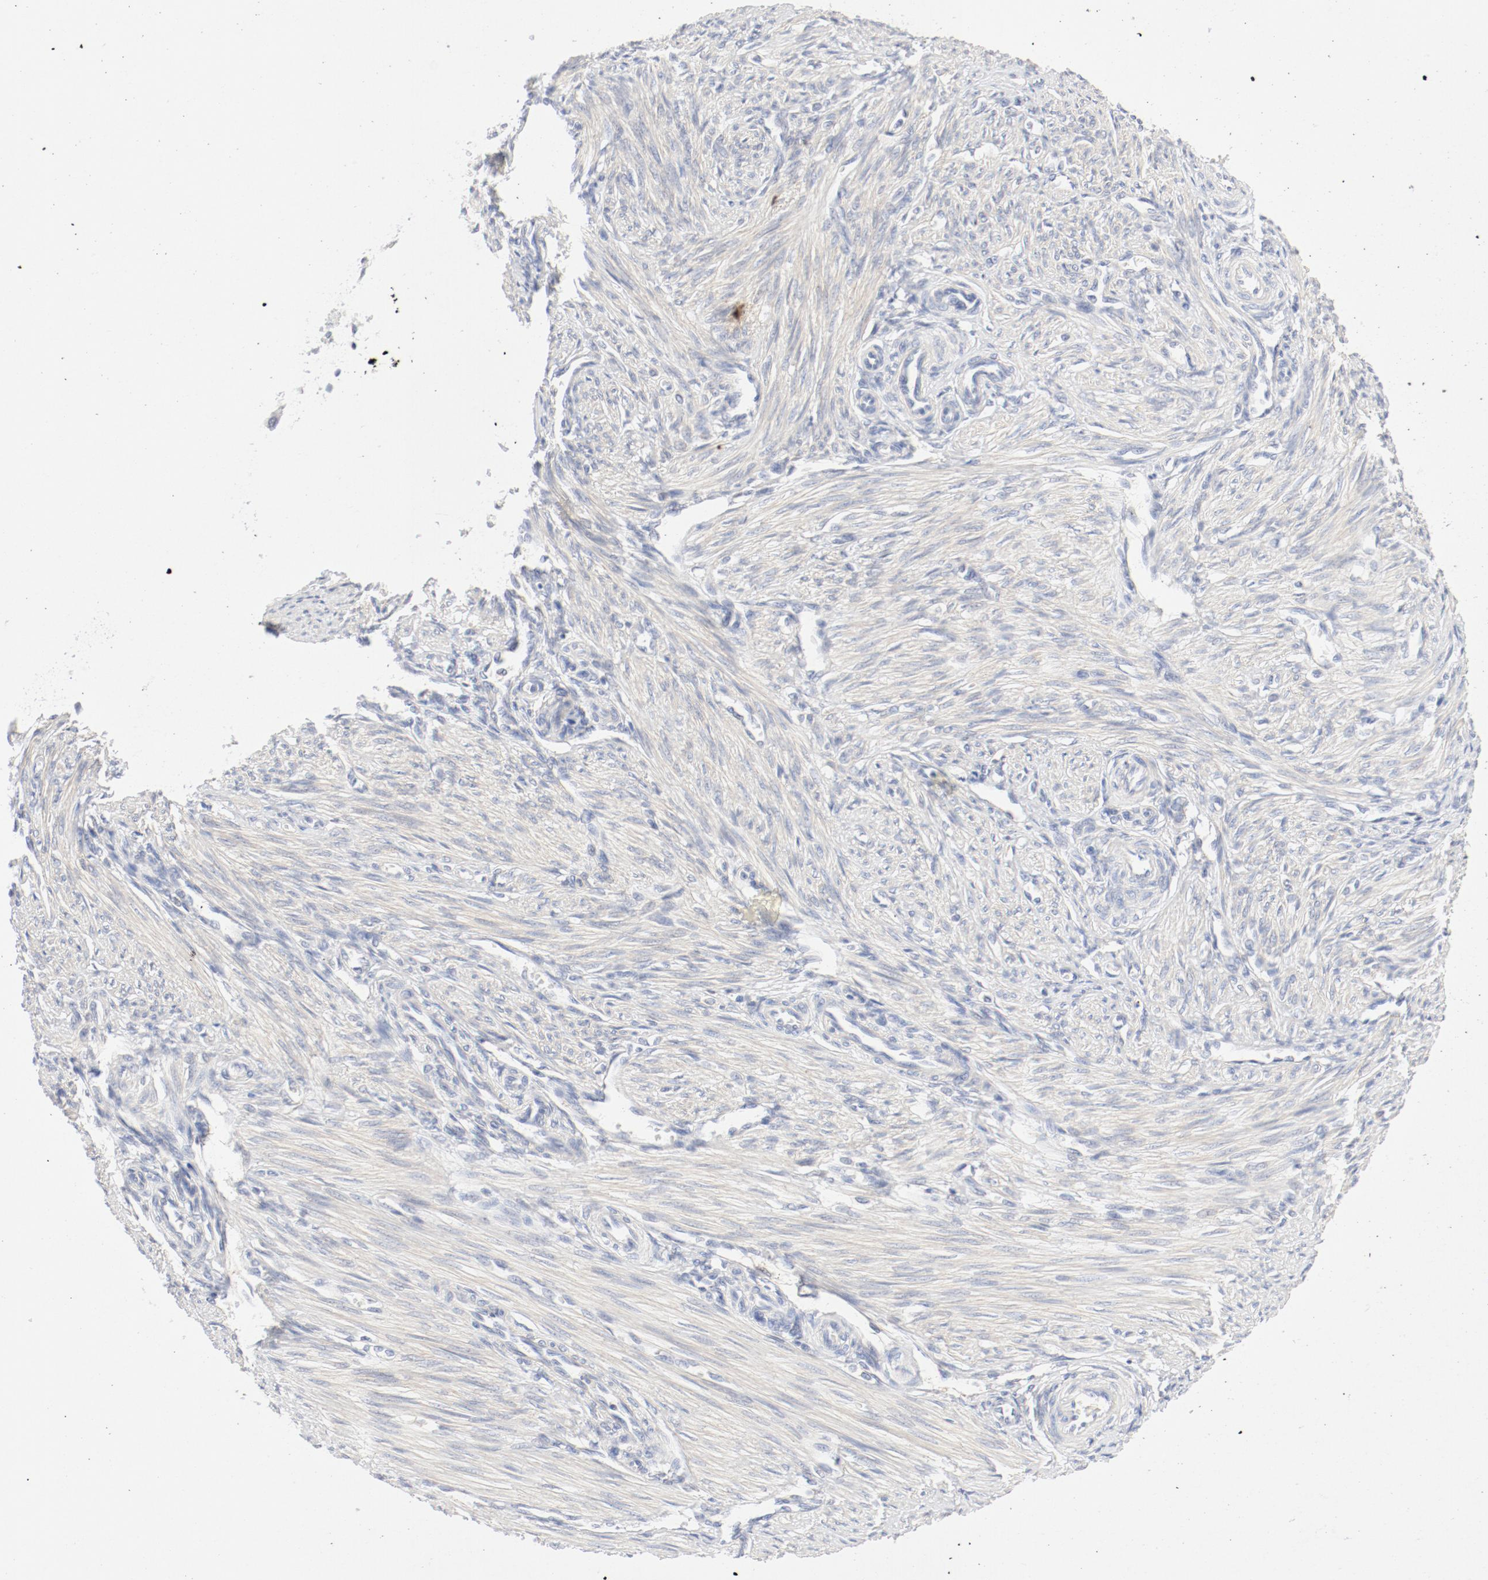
{"staining": {"intensity": "negative", "quantity": "none", "location": "none"}, "tissue": "endometrium", "cell_type": "Cells in endometrial stroma", "image_type": "normal", "snomed": [{"axis": "morphology", "description": "Normal tissue, NOS"}, {"axis": "topography", "description": "Endometrium"}], "caption": "High magnification brightfield microscopy of unremarkable endometrium stained with DAB (brown) and counterstained with hematoxylin (blue): cells in endometrial stroma show no significant positivity. The staining was performed using DAB to visualize the protein expression in brown, while the nuclei were stained in blue with hematoxylin (Magnification: 20x).", "gene": "PGM1", "patient": {"sex": "female", "age": 27}}